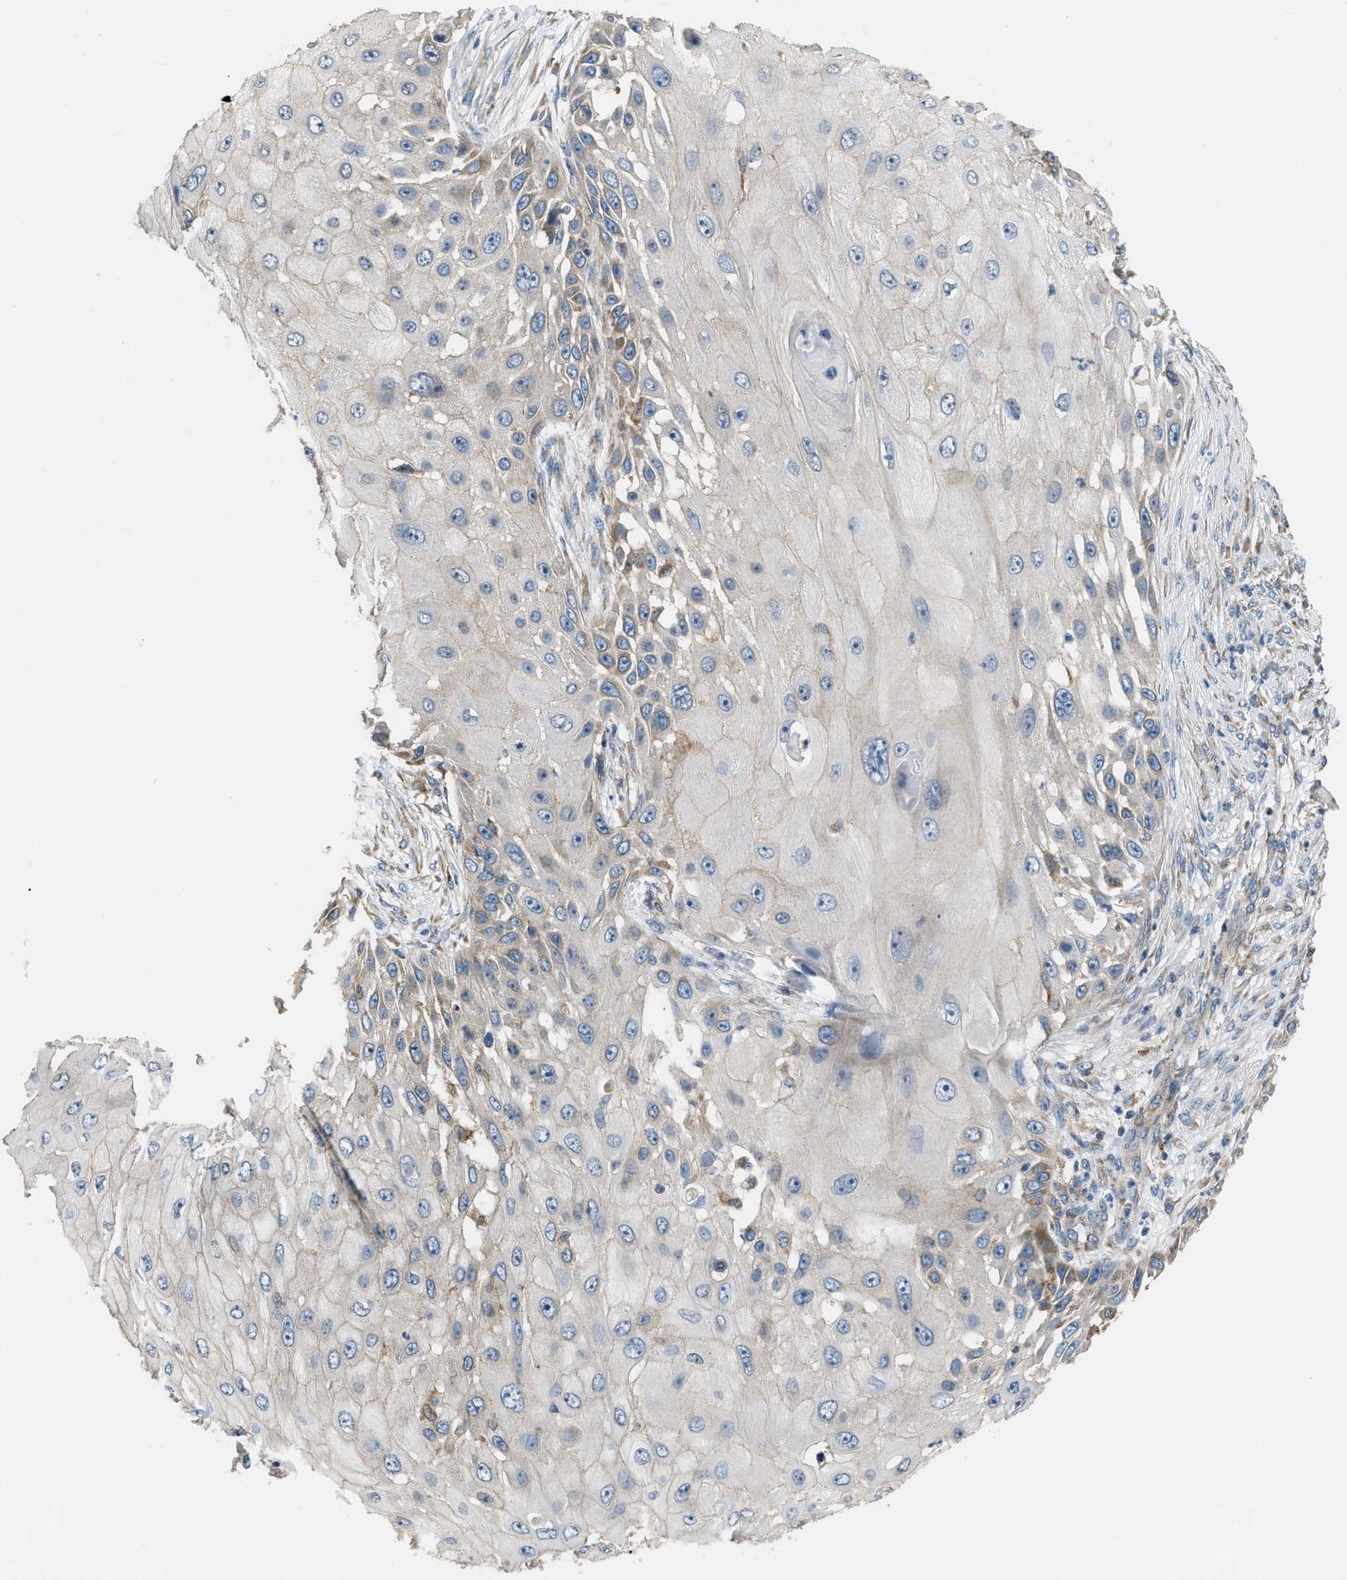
{"staining": {"intensity": "weak", "quantity": "25%-75%", "location": "cytoplasmic/membranous"}, "tissue": "skin cancer", "cell_type": "Tumor cells", "image_type": "cancer", "snomed": [{"axis": "morphology", "description": "Squamous cell carcinoma, NOS"}, {"axis": "topography", "description": "Skin"}], "caption": "An IHC micrograph of tumor tissue is shown. Protein staining in brown highlights weak cytoplasmic/membranous positivity in skin cancer within tumor cells.", "gene": "TMEM68", "patient": {"sex": "female", "age": 44}}